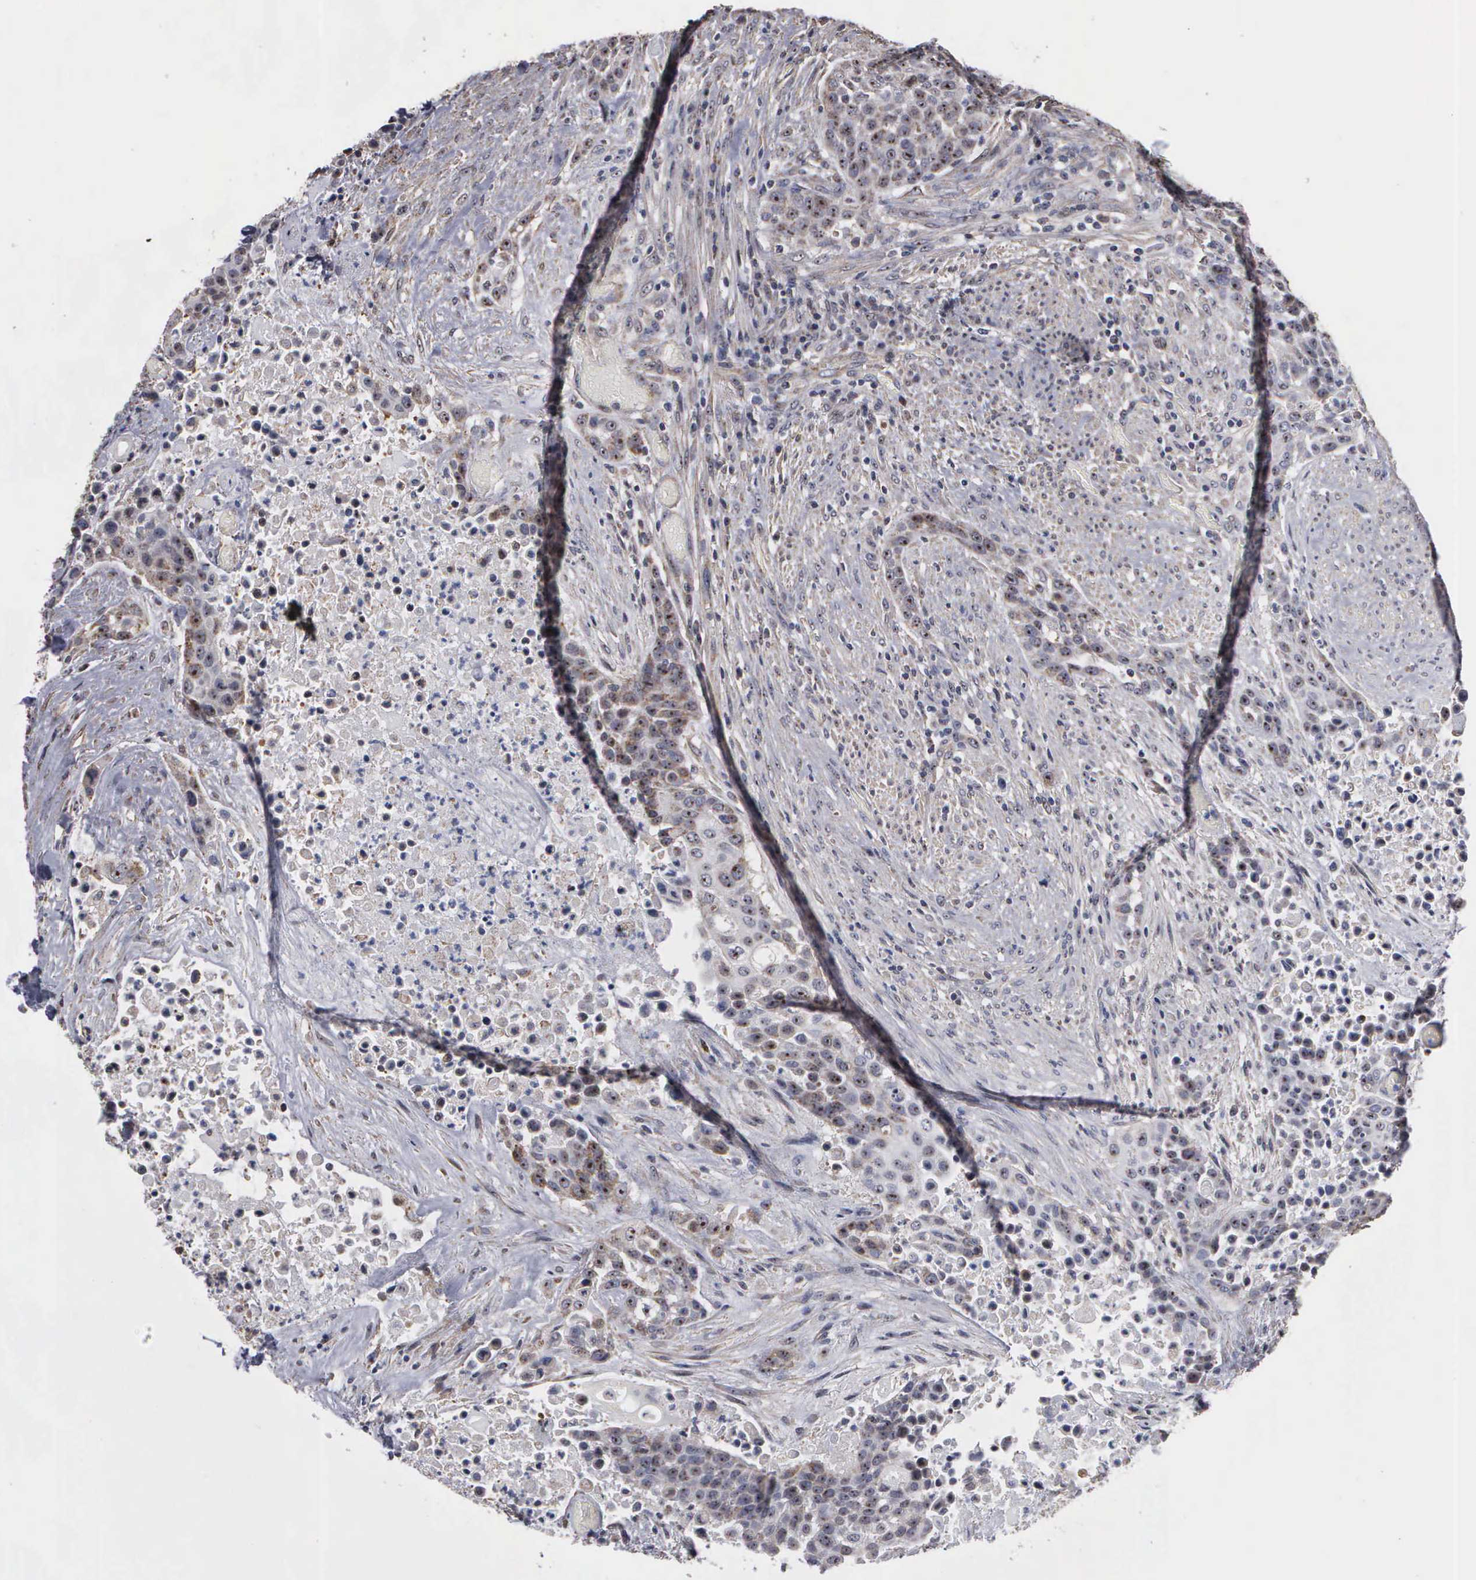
{"staining": {"intensity": "weak", "quantity": "25%-75%", "location": "cytoplasmic/membranous,nuclear"}, "tissue": "urothelial cancer", "cell_type": "Tumor cells", "image_type": "cancer", "snomed": [{"axis": "morphology", "description": "Urothelial carcinoma, High grade"}, {"axis": "topography", "description": "Urinary bladder"}], "caption": "A low amount of weak cytoplasmic/membranous and nuclear staining is seen in approximately 25%-75% of tumor cells in urothelial carcinoma (high-grade) tissue.", "gene": "NGDN", "patient": {"sex": "male", "age": 74}}